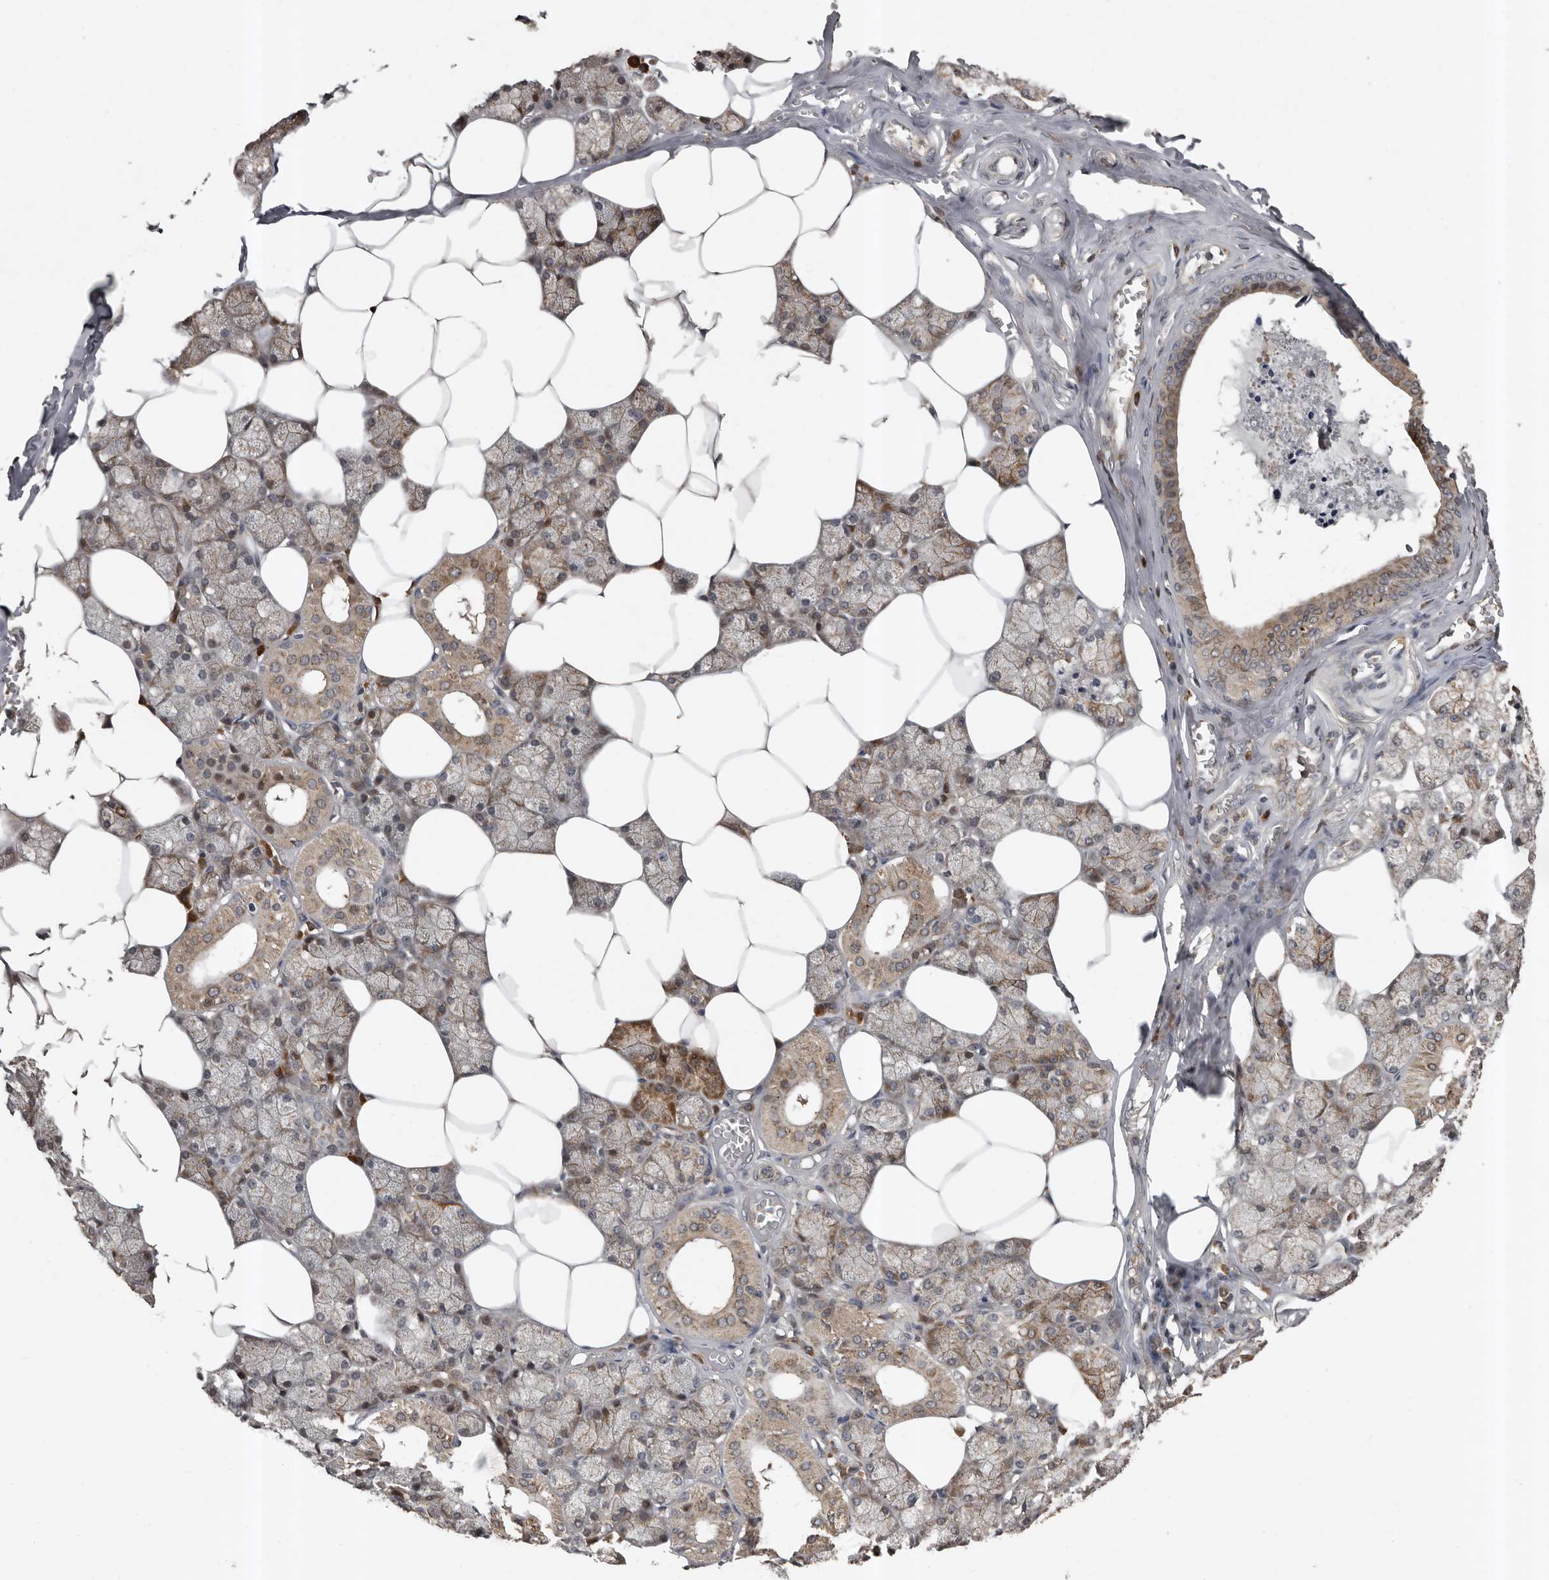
{"staining": {"intensity": "moderate", "quantity": ">75%", "location": "cytoplasmic/membranous"}, "tissue": "salivary gland", "cell_type": "Glandular cells", "image_type": "normal", "snomed": [{"axis": "morphology", "description": "Normal tissue, NOS"}, {"axis": "topography", "description": "Salivary gland"}], "caption": "DAB immunohistochemical staining of normal human salivary gland exhibits moderate cytoplasmic/membranous protein staining in about >75% of glandular cells. (Brightfield microscopy of DAB IHC at high magnification).", "gene": "CCDC190", "patient": {"sex": "male", "age": 62}}